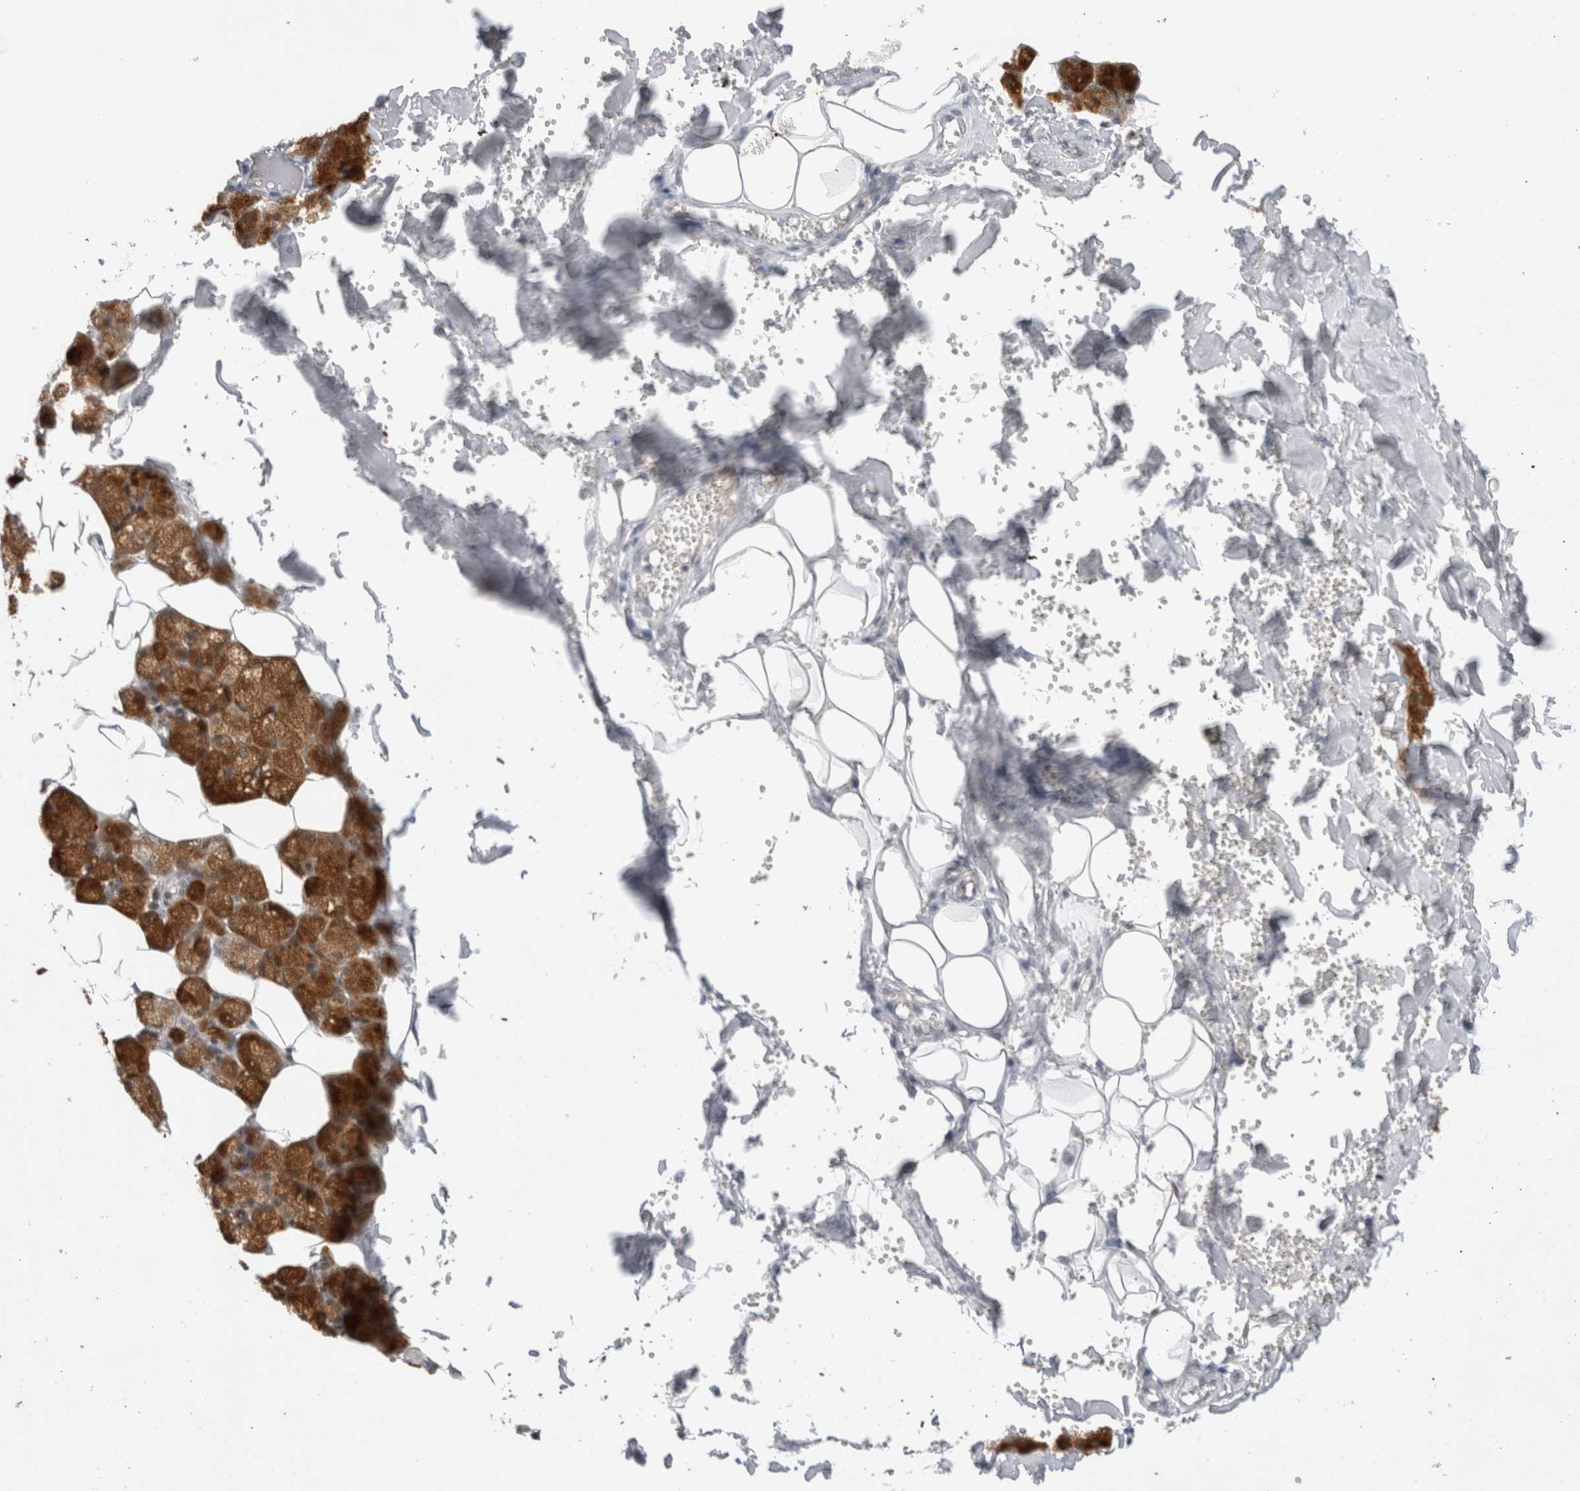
{"staining": {"intensity": "strong", "quantity": ">75%", "location": "cytoplasmic/membranous,nuclear"}, "tissue": "salivary gland", "cell_type": "Glandular cells", "image_type": "normal", "snomed": [{"axis": "morphology", "description": "Normal tissue, NOS"}, {"axis": "topography", "description": "Salivary gland"}], "caption": "Normal salivary gland was stained to show a protein in brown. There is high levels of strong cytoplasmic/membranous,nuclear staining in about >75% of glandular cells. (DAB (3,3'-diaminobenzidine) IHC with brightfield microscopy, high magnification).", "gene": "RECQL4", "patient": {"sex": "male", "age": 62}}